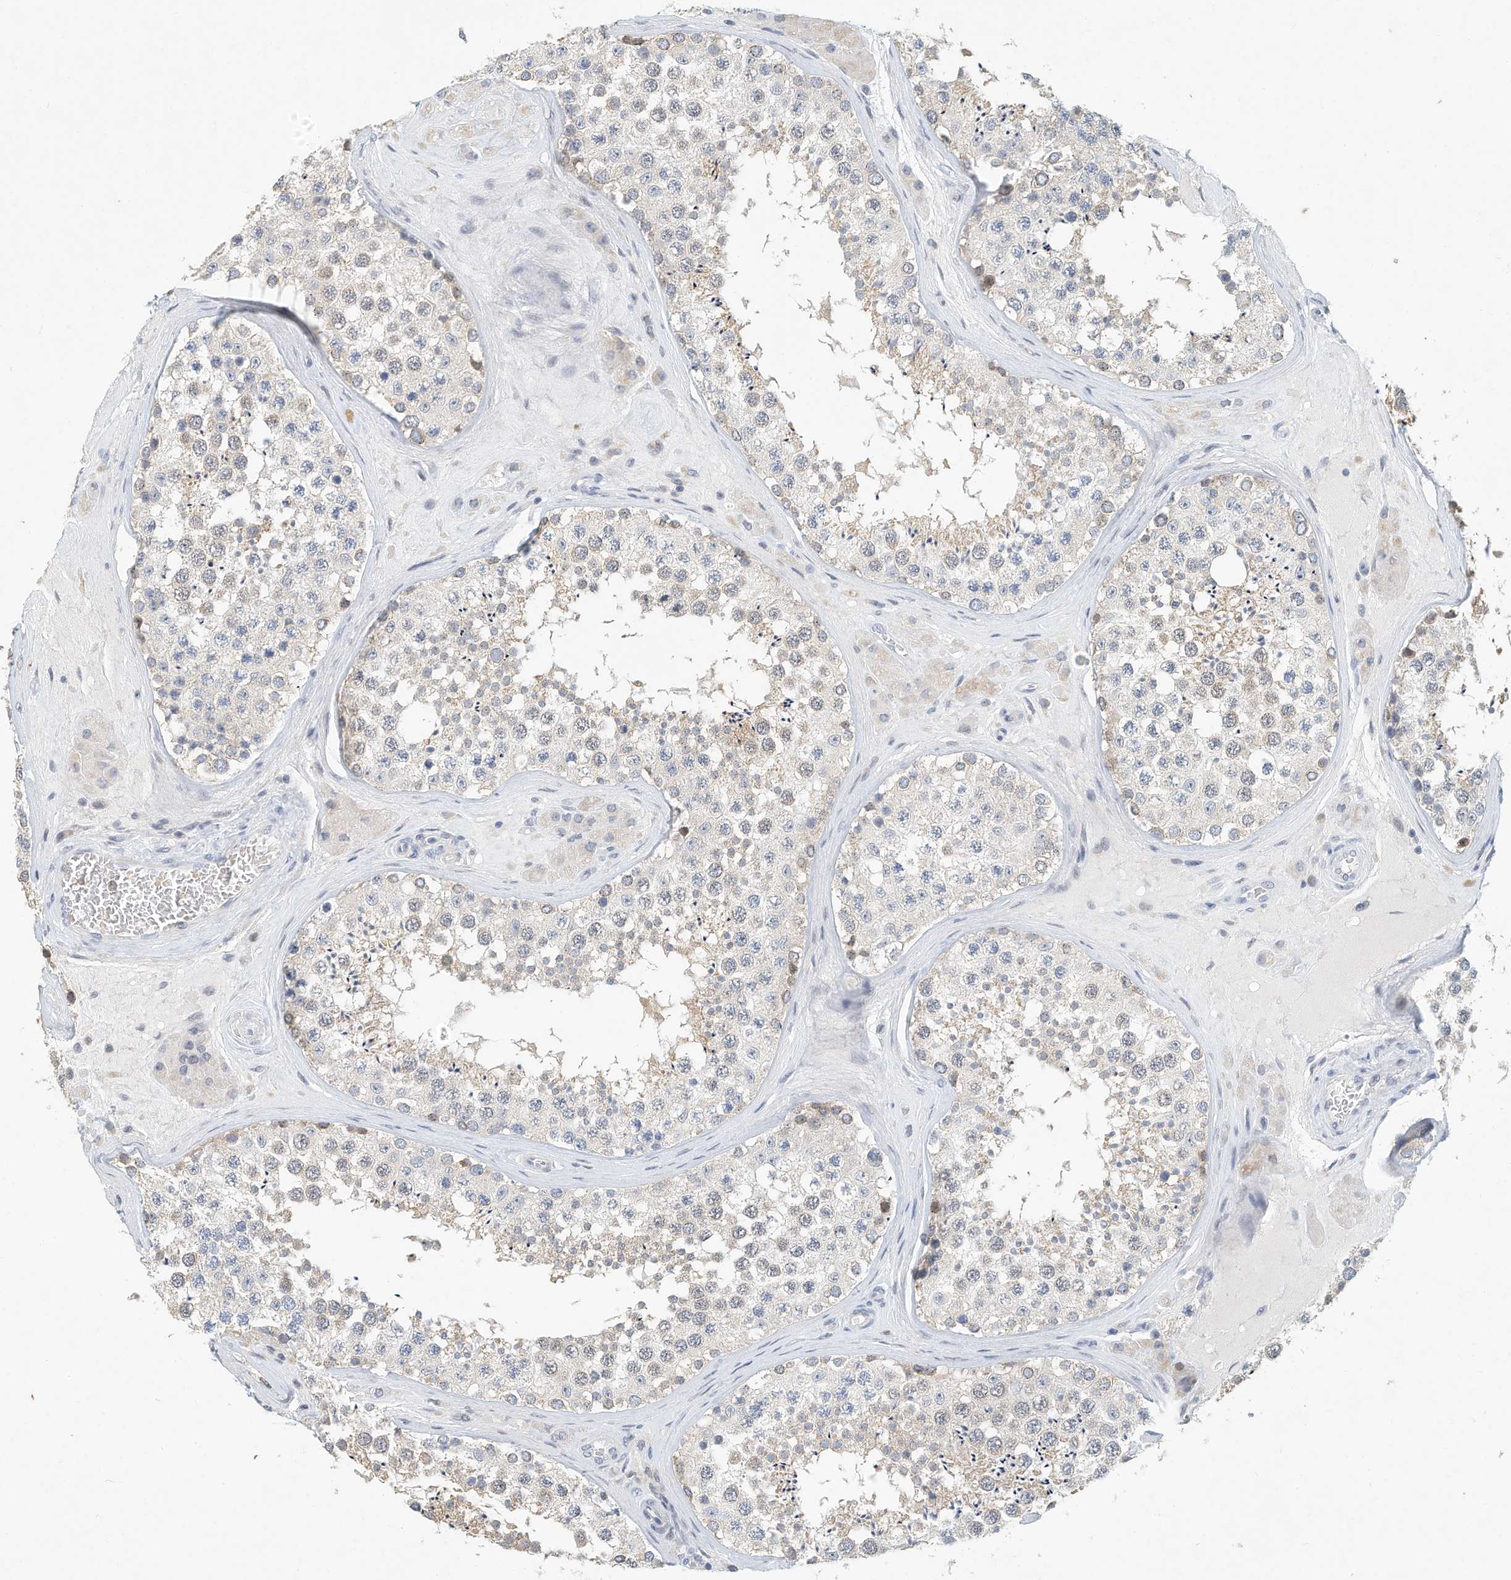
{"staining": {"intensity": "weak", "quantity": "<25%", "location": "cytoplasmic/membranous"}, "tissue": "testis", "cell_type": "Cells in seminiferous ducts", "image_type": "normal", "snomed": [{"axis": "morphology", "description": "Normal tissue, NOS"}, {"axis": "topography", "description": "Testis"}], "caption": "Normal testis was stained to show a protein in brown. There is no significant expression in cells in seminiferous ducts. (DAB immunohistochemistry with hematoxylin counter stain).", "gene": "MICAL1", "patient": {"sex": "male", "age": 46}}